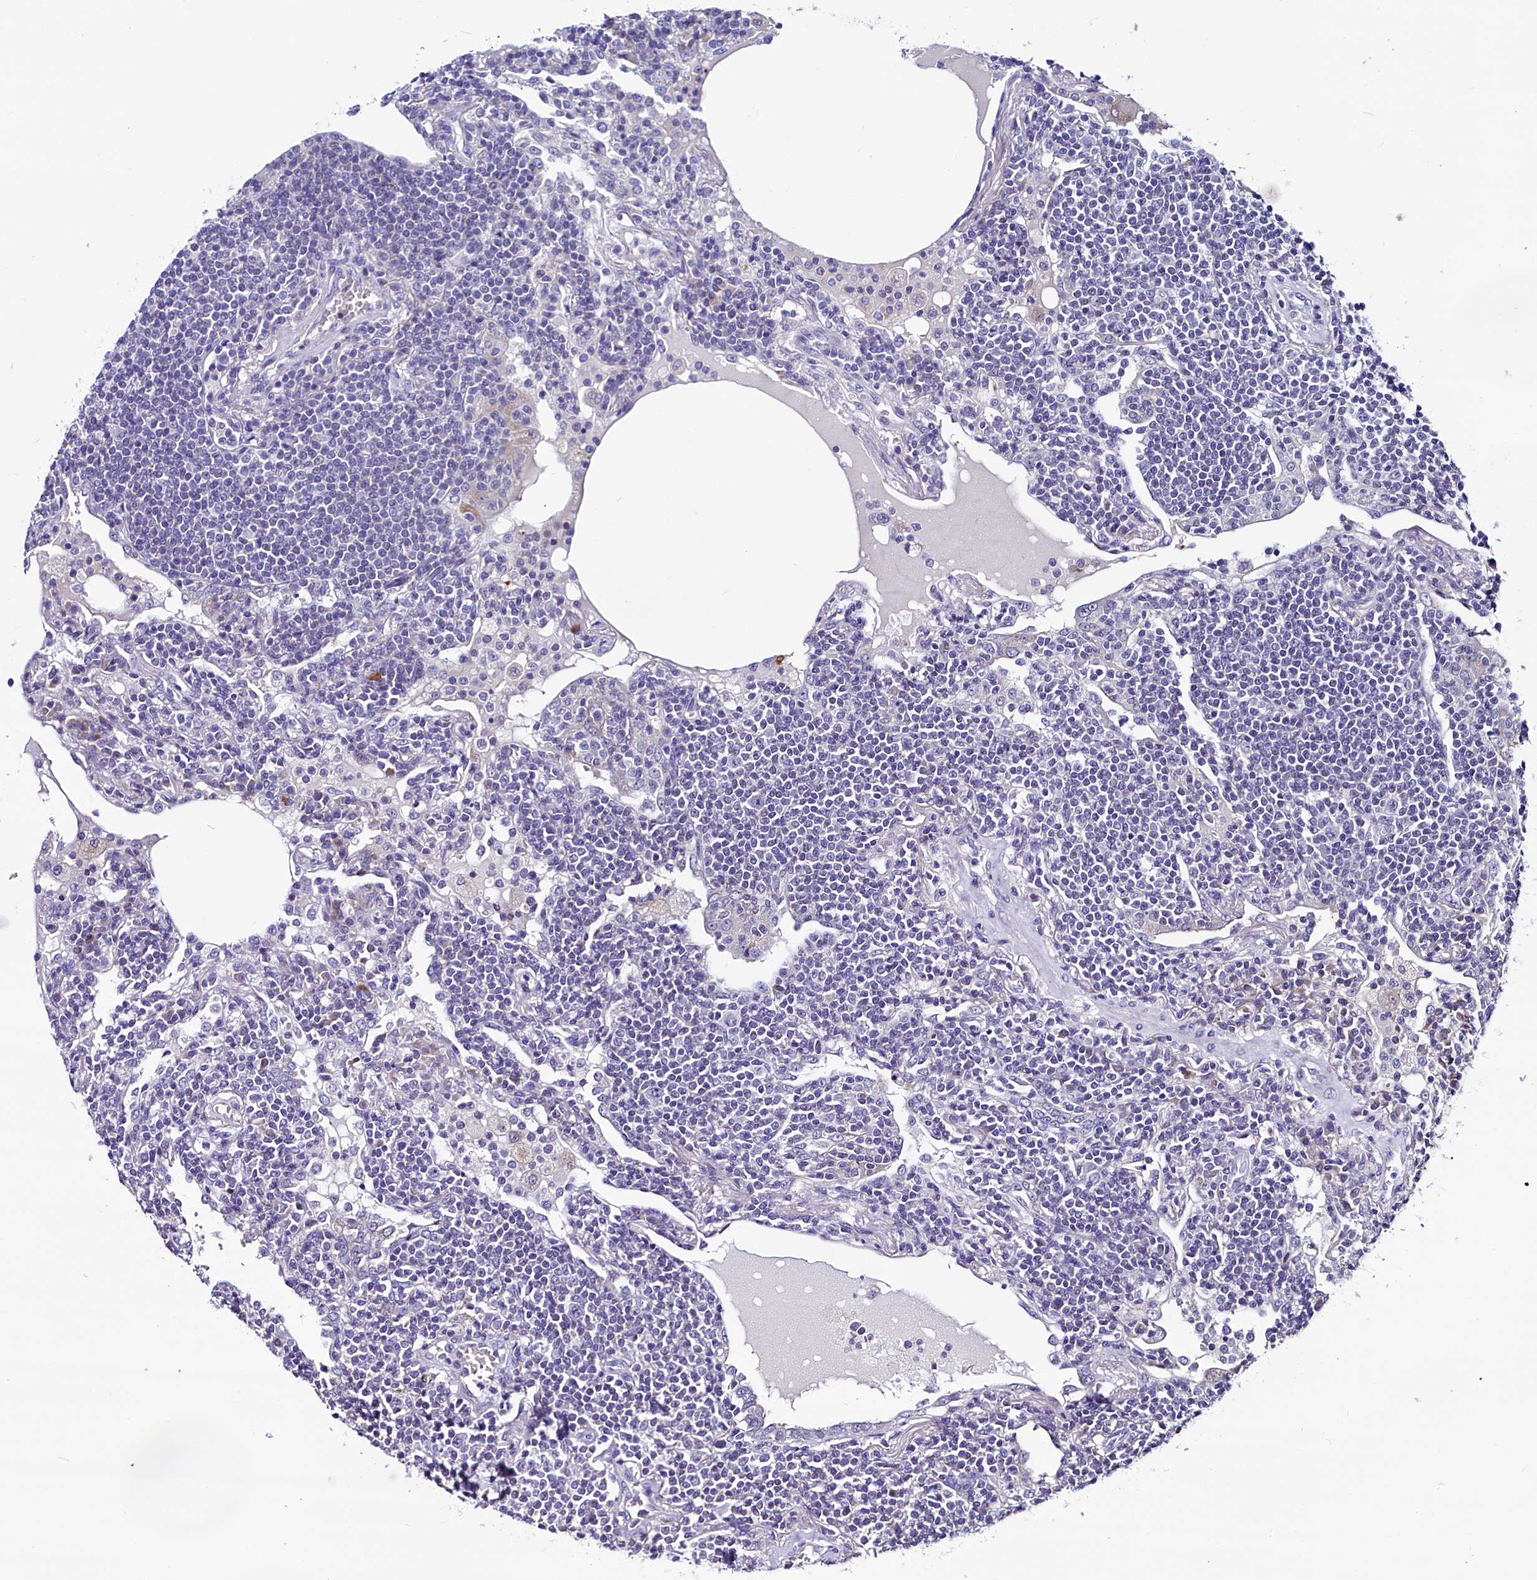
{"staining": {"intensity": "negative", "quantity": "none", "location": "none"}, "tissue": "lymphoma", "cell_type": "Tumor cells", "image_type": "cancer", "snomed": [{"axis": "morphology", "description": "Malignant lymphoma, non-Hodgkin's type, Low grade"}, {"axis": "topography", "description": "Lung"}], "caption": "Immunohistochemical staining of human lymphoma displays no significant positivity in tumor cells. (Stains: DAB immunohistochemistry (IHC) with hematoxylin counter stain, Microscopy: brightfield microscopy at high magnification).", "gene": "SCD5", "patient": {"sex": "female", "age": 71}}